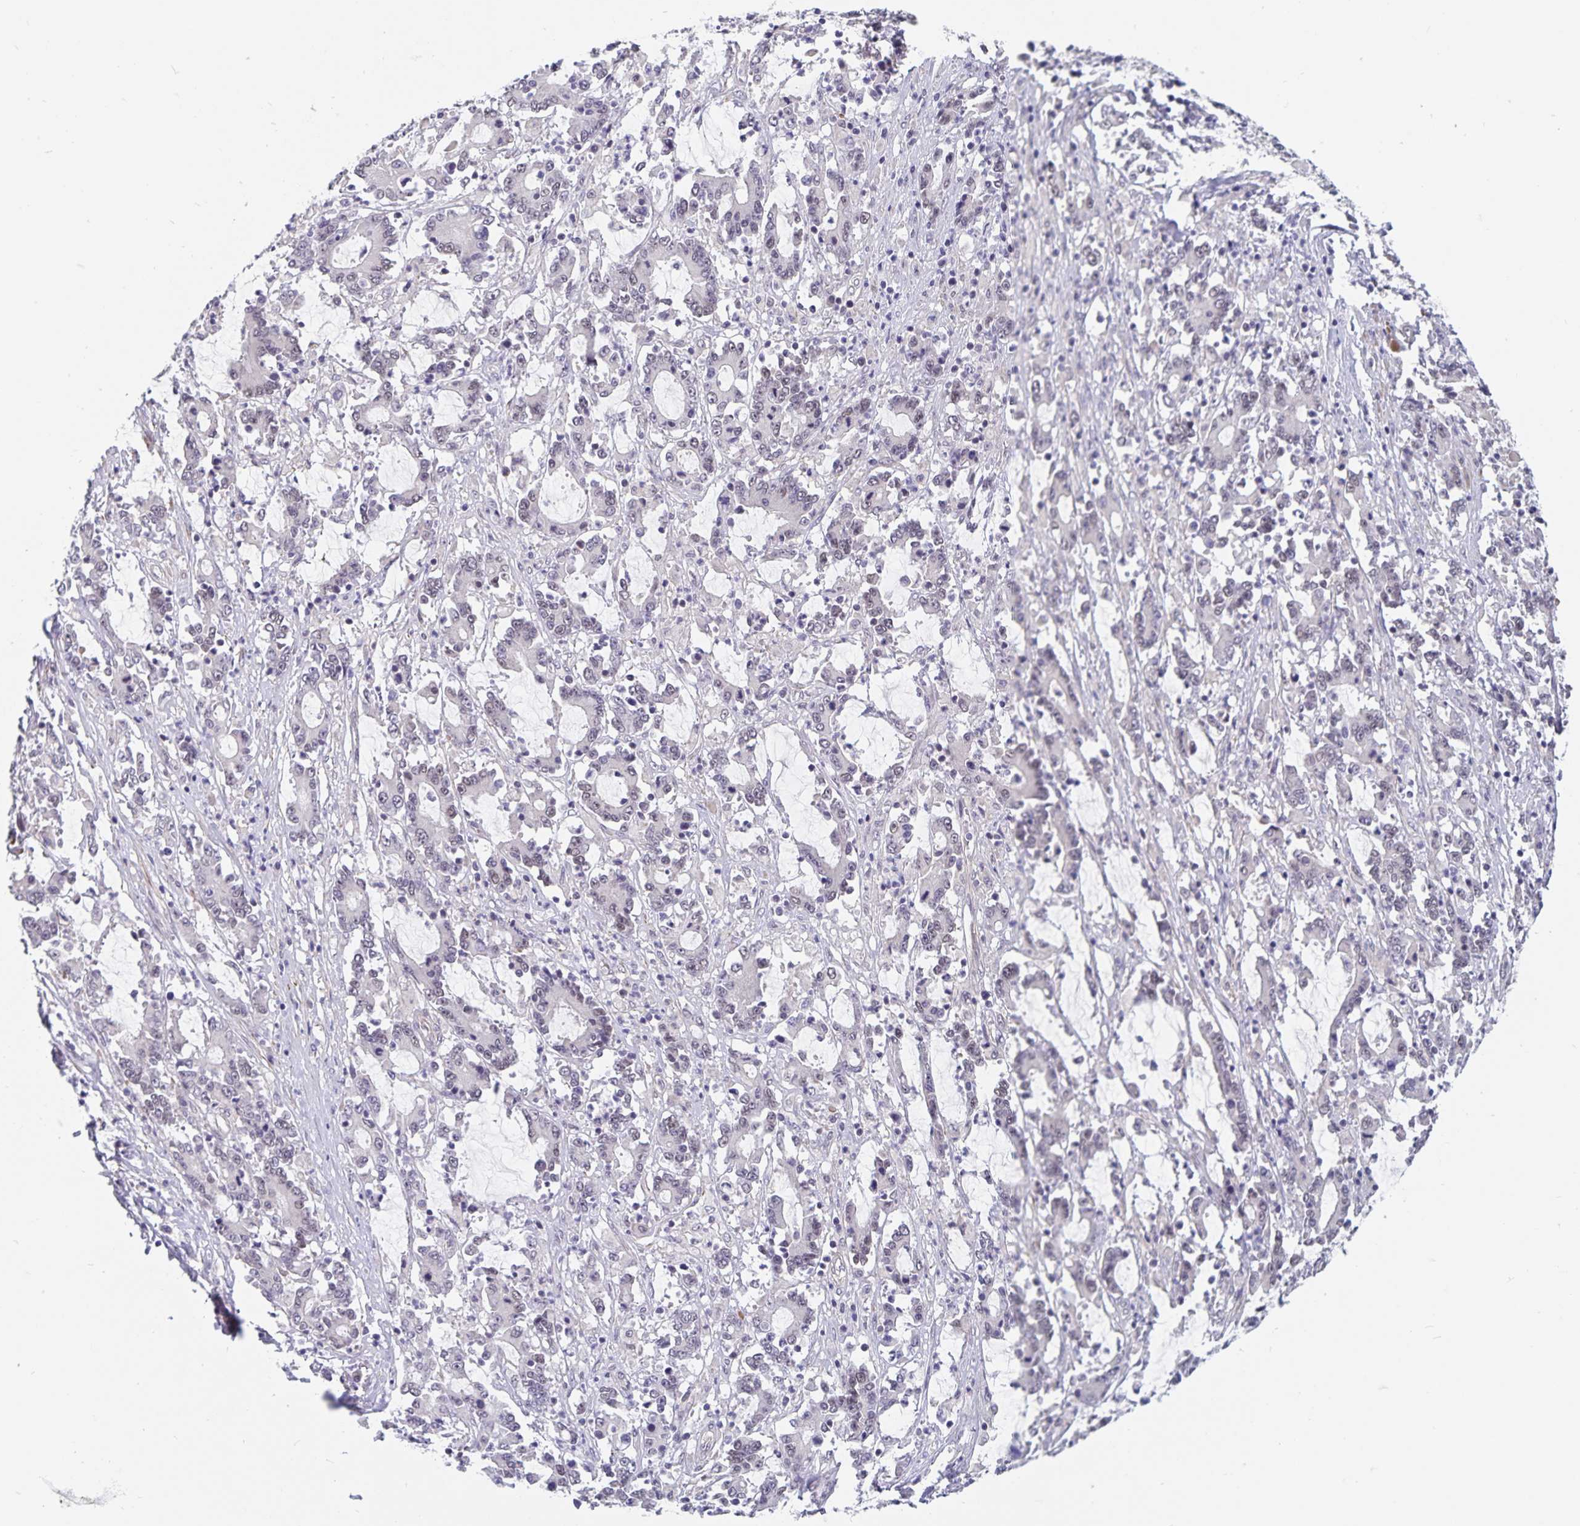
{"staining": {"intensity": "negative", "quantity": "none", "location": "none"}, "tissue": "stomach cancer", "cell_type": "Tumor cells", "image_type": "cancer", "snomed": [{"axis": "morphology", "description": "Adenocarcinoma, NOS"}, {"axis": "topography", "description": "Stomach, upper"}], "caption": "DAB (3,3'-diaminobenzidine) immunohistochemical staining of stomach cancer displays no significant staining in tumor cells. The staining is performed using DAB brown chromogen with nuclei counter-stained in using hematoxylin.", "gene": "BAG6", "patient": {"sex": "male", "age": 68}}